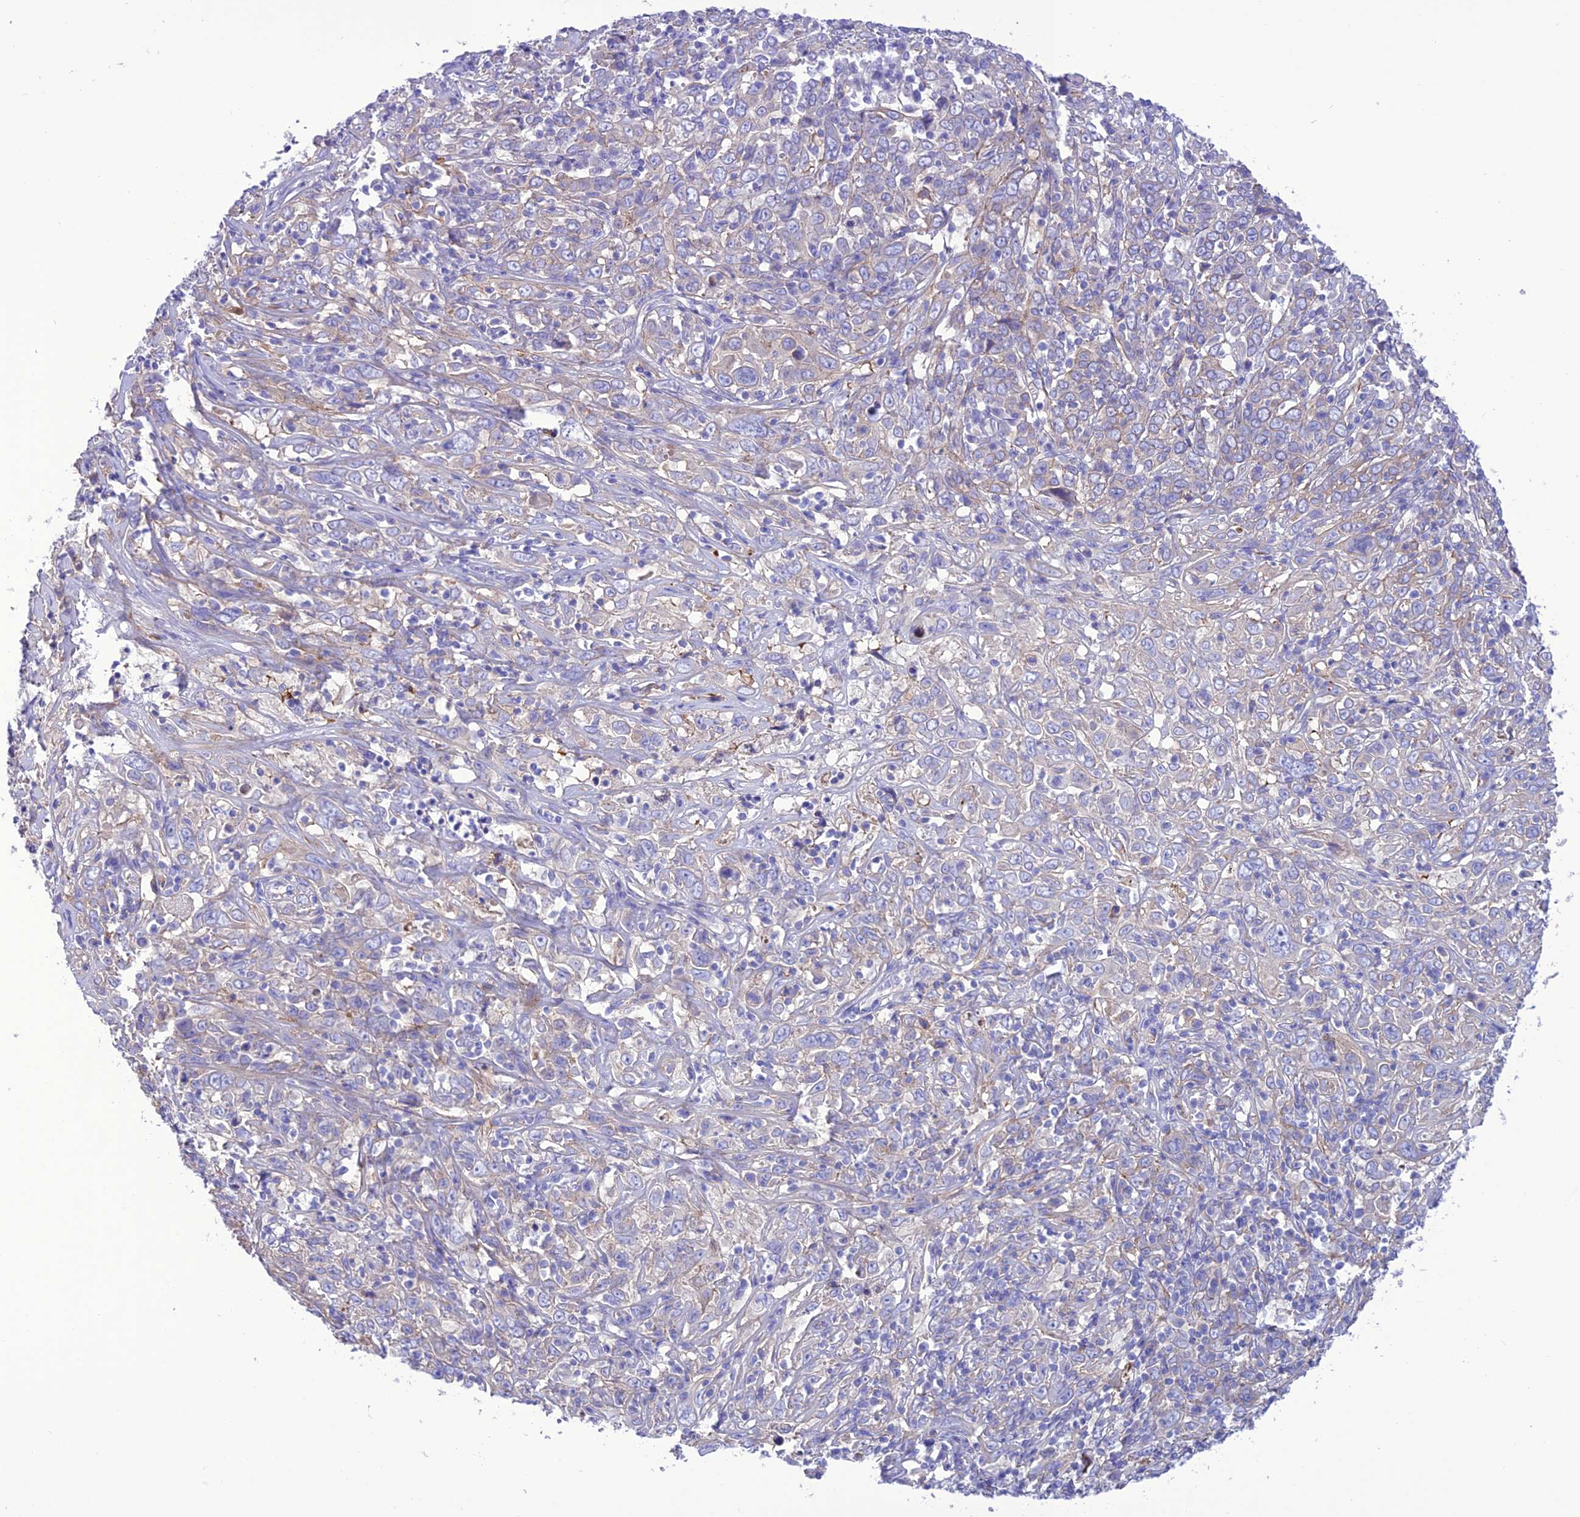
{"staining": {"intensity": "negative", "quantity": "none", "location": "none"}, "tissue": "cervical cancer", "cell_type": "Tumor cells", "image_type": "cancer", "snomed": [{"axis": "morphology", "description": "Squamous cell carcinoma, NOS"}, {"axis": "topography", "description": "Cervix"}], "caption": "A histopathology image of human cervical cancer is negative for staining in tumor cells.", "gene": "FRA10AC1", "patient": {"sex": "female", "age": 46}}